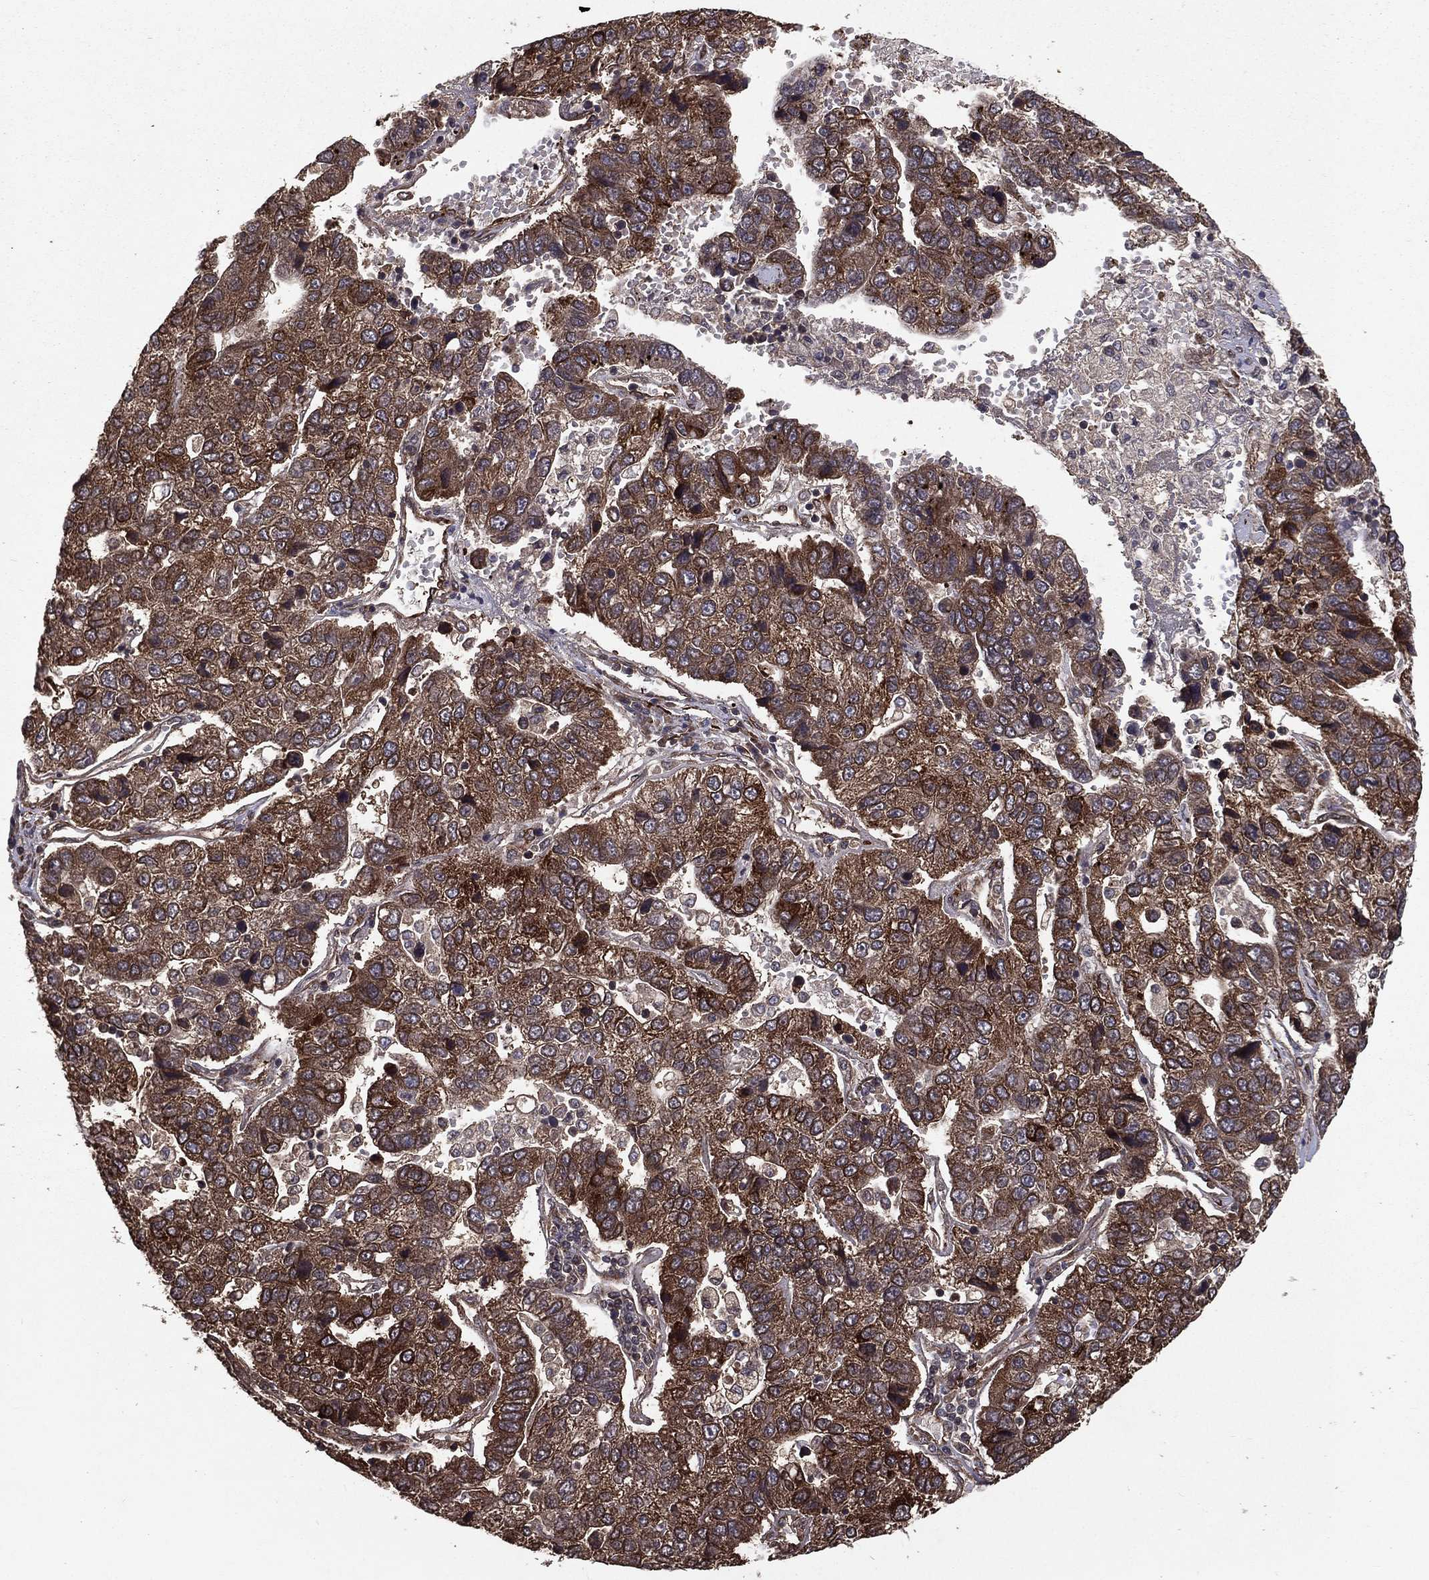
{"staining": {"intensity": "moderate", "quantity": ">75%", "location": "cytoplasmic/membranous"}, "tissue": "pancreatic cancer", "cell_type": "Tumor cells", "image_type": "cancer", "snomed": [{"axis": "morphology", "description": "Adenocarcinoma, NOS"}, {"axis": "topography", "description": "Pancreas"}], "caption": "There is medium levels of moderate cytoplasmic/membranous expression in tumor cells of pancreatic cancer (adenocarcinoma), as demonstrated by immunohistochemical staining (brown color).", "gene": "CERS2", "patient": {"sex": "female", "age": 61}}